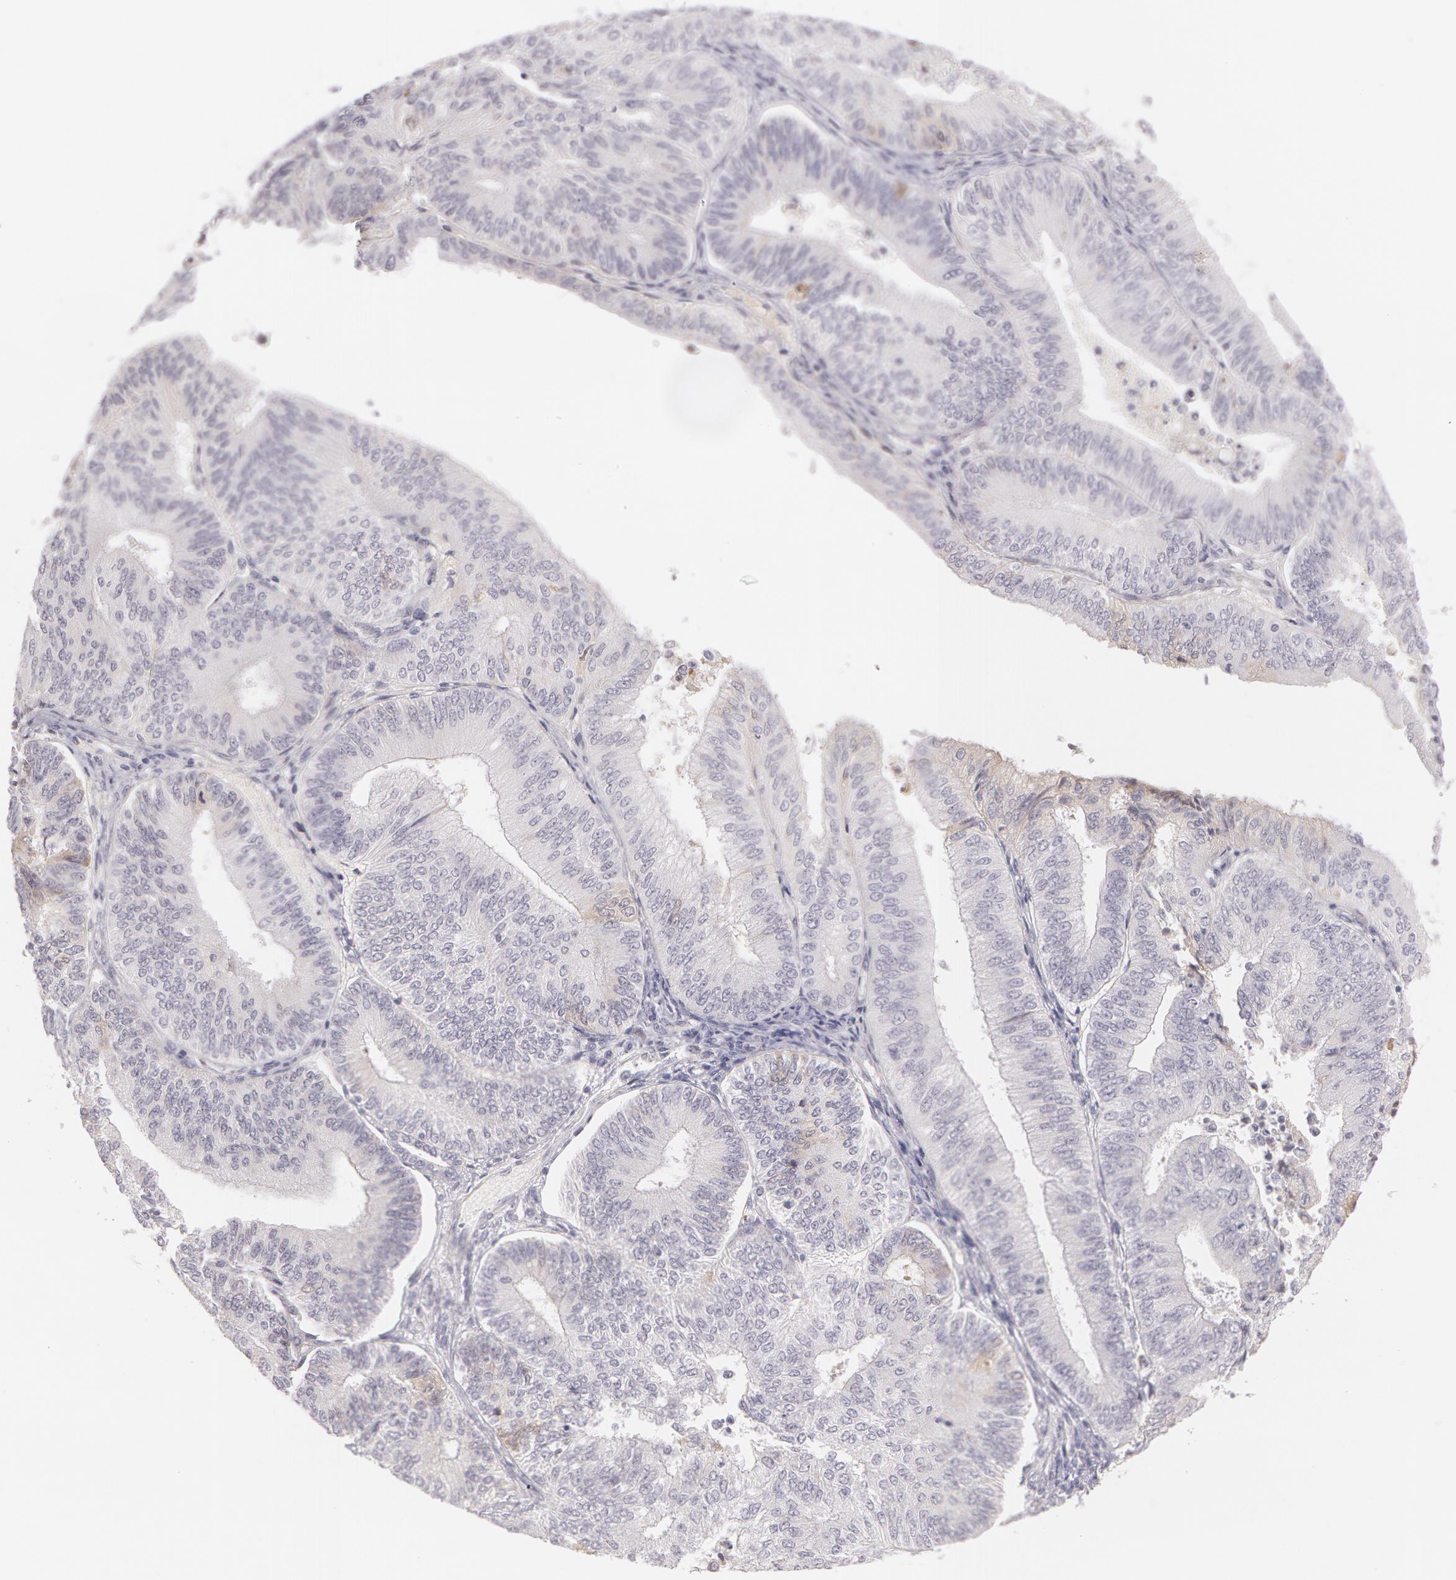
{"staining": {"intensity": "negative", "quantity": "none", "location": "none"}, "tissue": "endometrial cancer", "cell_type": "Tumor cells", "image_type": "cancer", "snomed": [{"axis": "morphology", "description": "Adenocarcinoma, NOS"}, {"axis": "topography", "description": "Endometrium"}], "caption": "High power microscopy image of an immunohistochemistry histopathology image of endometrial adenocarcinoma, revealing no significant positivity in tumor cells.", "gene": "LBP", "patient": {"sex": "female", "age": 55}}